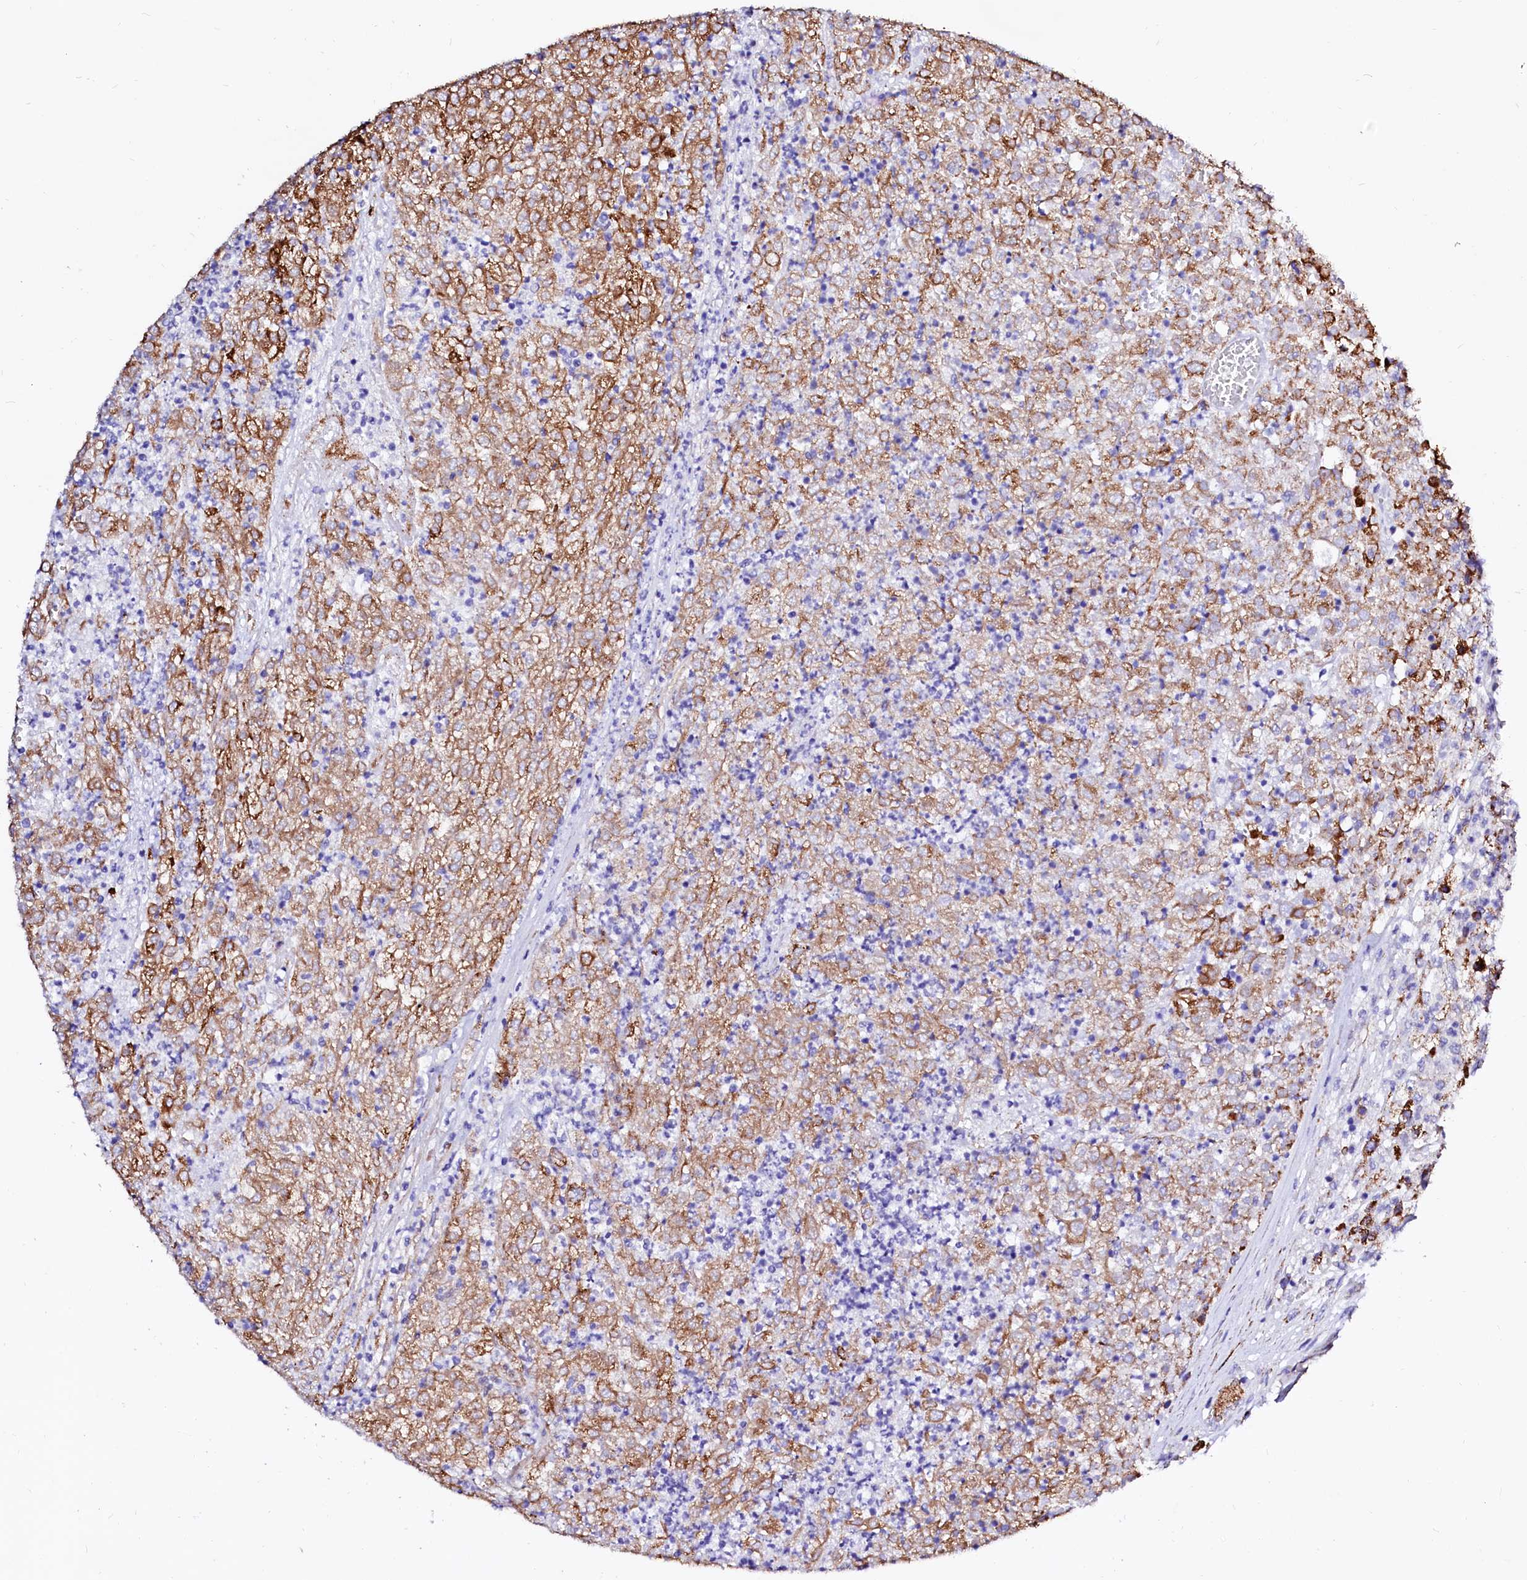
{"staining": {"intensity": "strong", "quantity": "25%-75%", "location": "cytoplasmic/membranous"}, "tissue": "renal cancer", "cell_type": "Tumor cells", "image_type": "cancer", "snomed": [{"axis": "morphology", "description": "Adenocarcinoma, NOS"}, {"axis": "topography", "description": "Kidney"}], "caption": "Immunohistochemical staining of human renal adenocarcinoma reveals high levels of strong cytoplasmic/membranous positivity in approximately 25%-75% of tumor cells. (Brightfield microscopy of DAB IHC at high magnification).", "gene": "MAOB", "patient": {"sex": "female", "age": 54}}